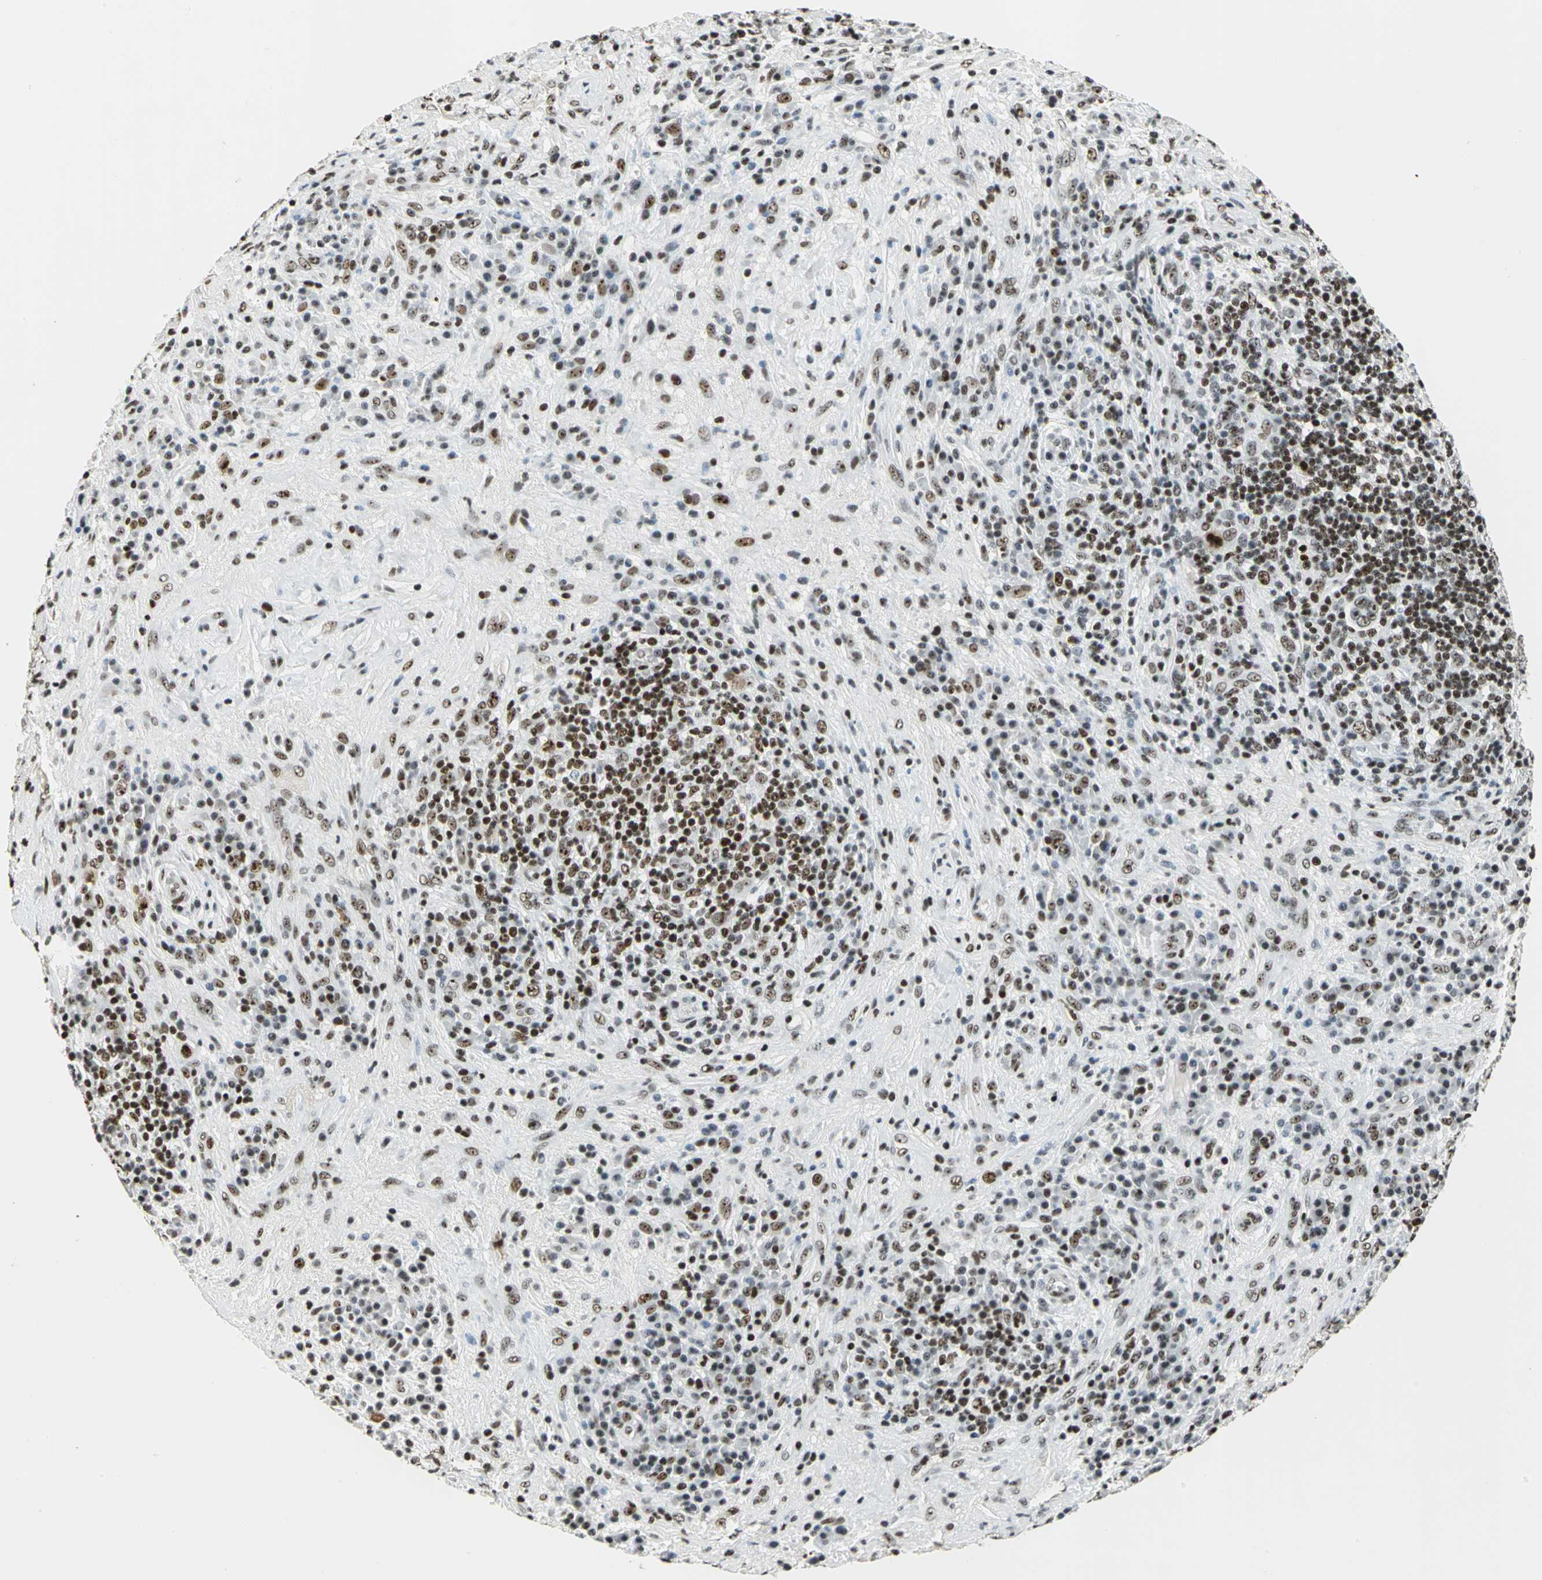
{"staining": {"intensity": "strong", "quantity": ">75%", "location": "nuclear"}, "tissue": "lymphoma", "cell_type": "Tumor cells", "image_type": "cancer", "snomed": [{"axis": "morphology", "description": "Hodgkin's disease, NOS"}, {"axis": "topography", "description": "Lymph node"}], "caption": "Hodgkin's disease was stained to show a protein in brown. There is high levels of strong nuclear positivity in about >75% of tumor cells.", "gene": "UBTF", "patient": {"sex": "female", "age": 25}}